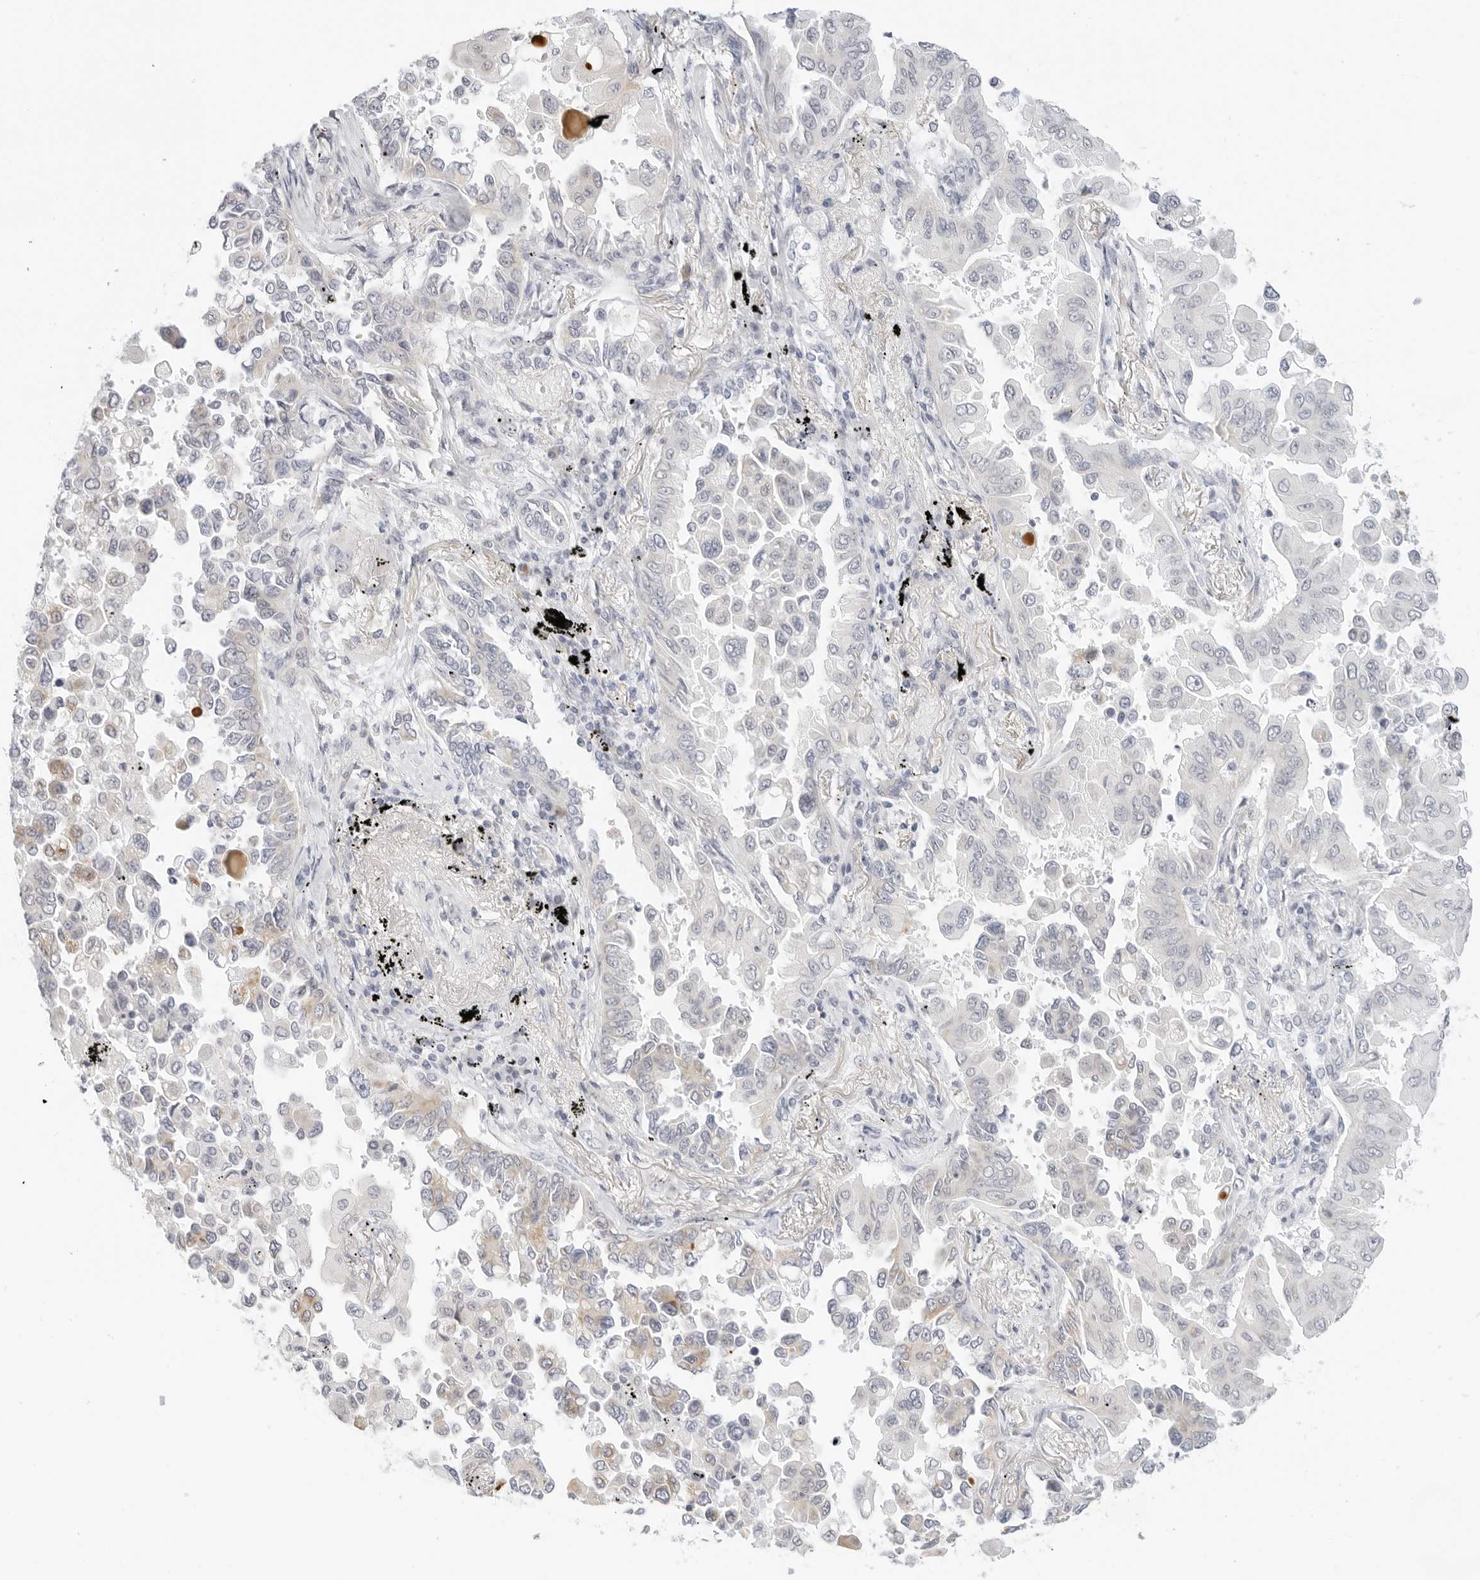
{"staining": {"intensity": "negative", "quantity": "none", "location": "none"}, "tissue": "lung cancer", "cell_type": "Tumor cells", "image_type": "cancer", "snomed": [{"axis": "morphology", "description": "Adenocarcinoma, NOS"}, {"axis": "topography", "description": "Lung"}], "caption": "A micrograph of human lung cancer (adenocarcinoma) is negative for staining in tumor cells.", "gene": "RC3H1", "patient": {"sex": "female", "age": 67}}